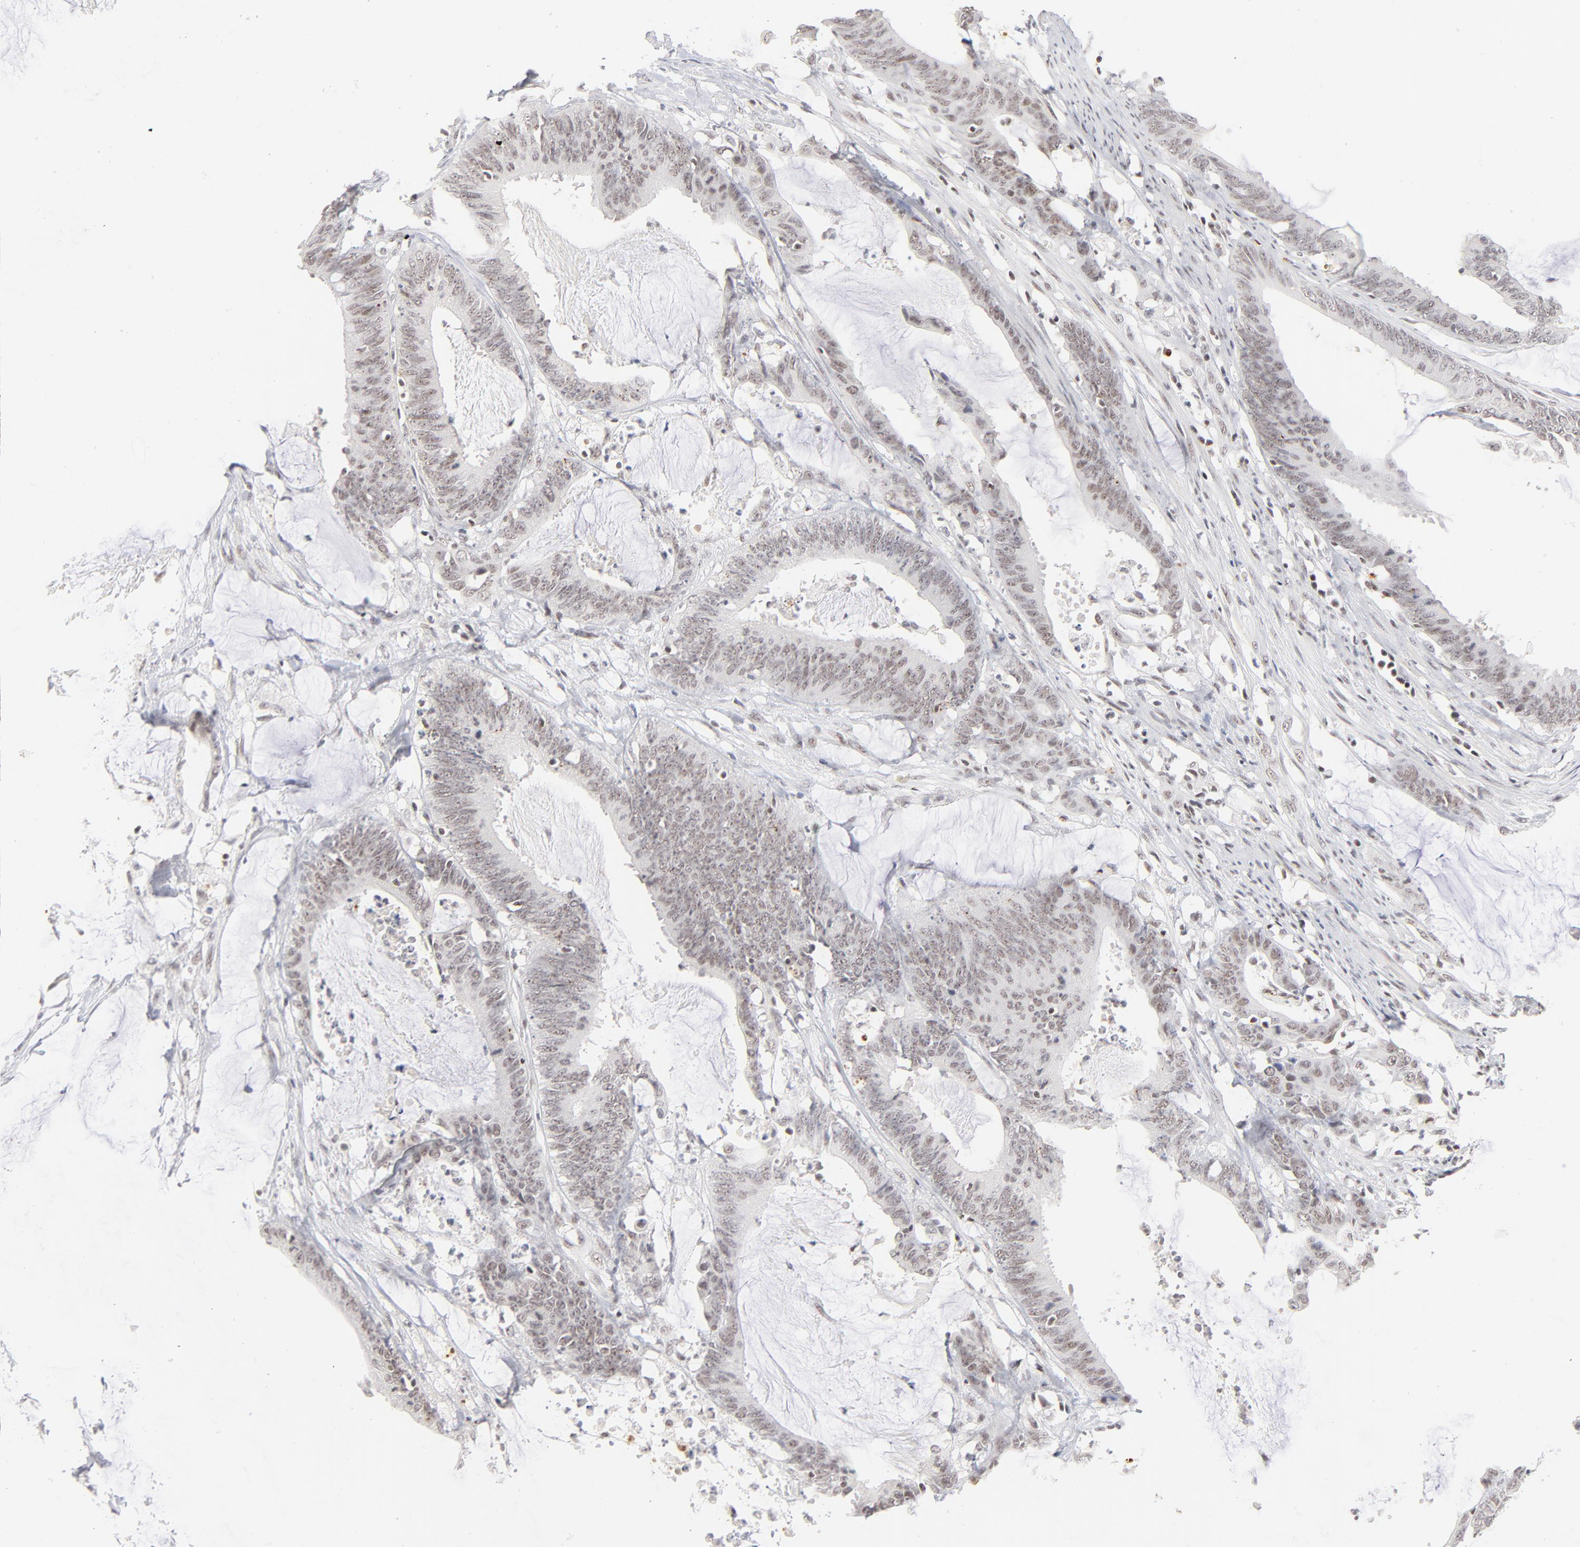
{"staining": {"intensity": "weak", "quantity": "25%-75%", "location": "nuclear"}, "tissue": "colorectal cancer", "cell_type": "Tumor cells", "image_type": "cancer", "snomed": [{"axis": "morphology", "description": "Adenocarcinoma, NOS"}, {"axis": "topography", "description": "Rectum"}], "caption": "Immunohistochemical staining of human colorectal cancer displays low levels of weak nuclear expression in approximately 25%-75% of tumor cells. (IHC, brightfield microscopy, high magnification).", "gene": "ZNF143", "patient": {"sex": "female", "age": 66}}